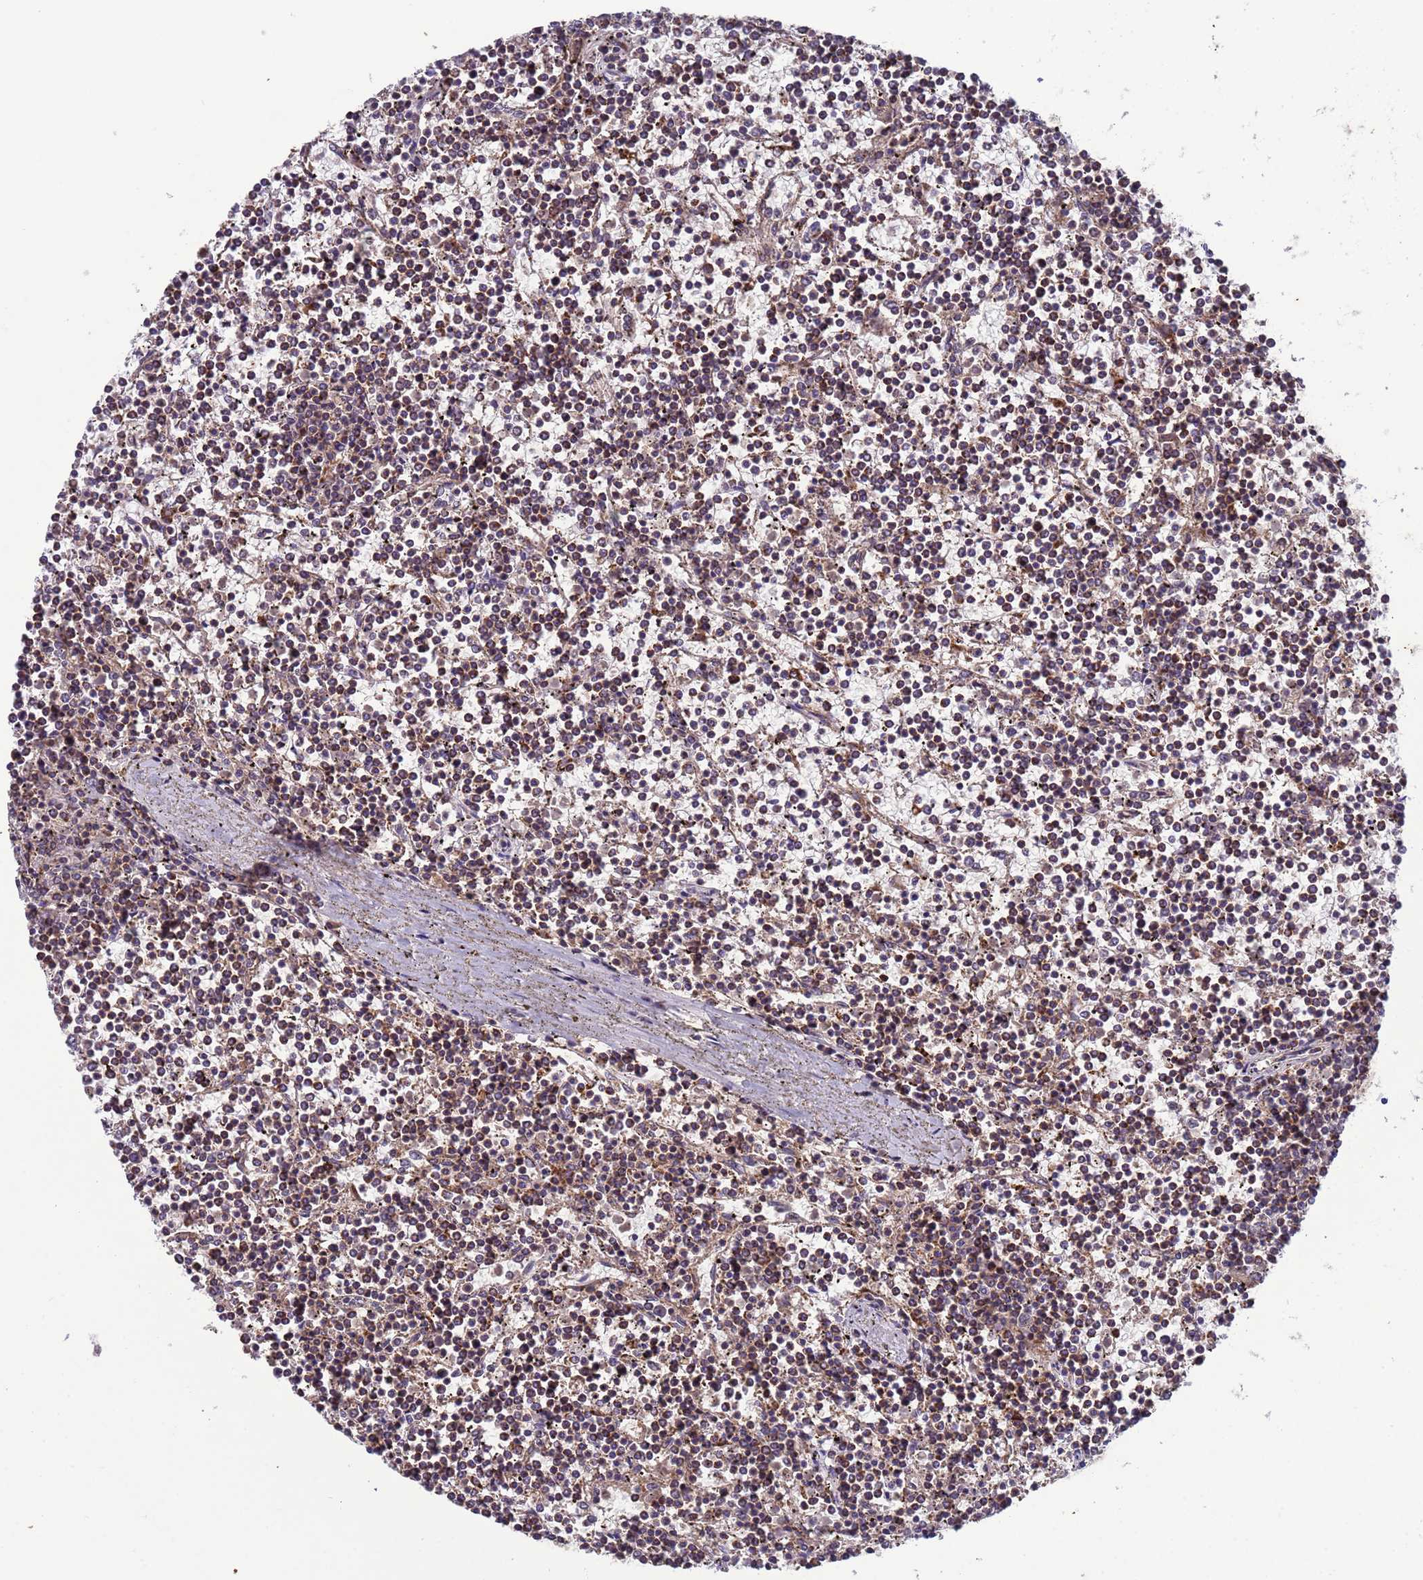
{"staining": {"intensity": "moderate", "quantity": ">75%", "location": "cytoplasmic/membranous"}, "tissue": "lymphoma", "cell_type": "Tumor cells", "image_type": "cancer", "snomed": [{"axis": "morphology", "description": "Malignant lymphoma, non-Hodgkin's type, Low grade"}, {"axis": "topography", "description": "Spleen"}], "caption": "Protein staining by immunohistochemistry (IHC) displays moderate cytoplasmic/membranous expression in about >75% of tumor cells in lymphoma.", "gene": "ACAD8", "patient": {"sex": "female", "age": 19}}